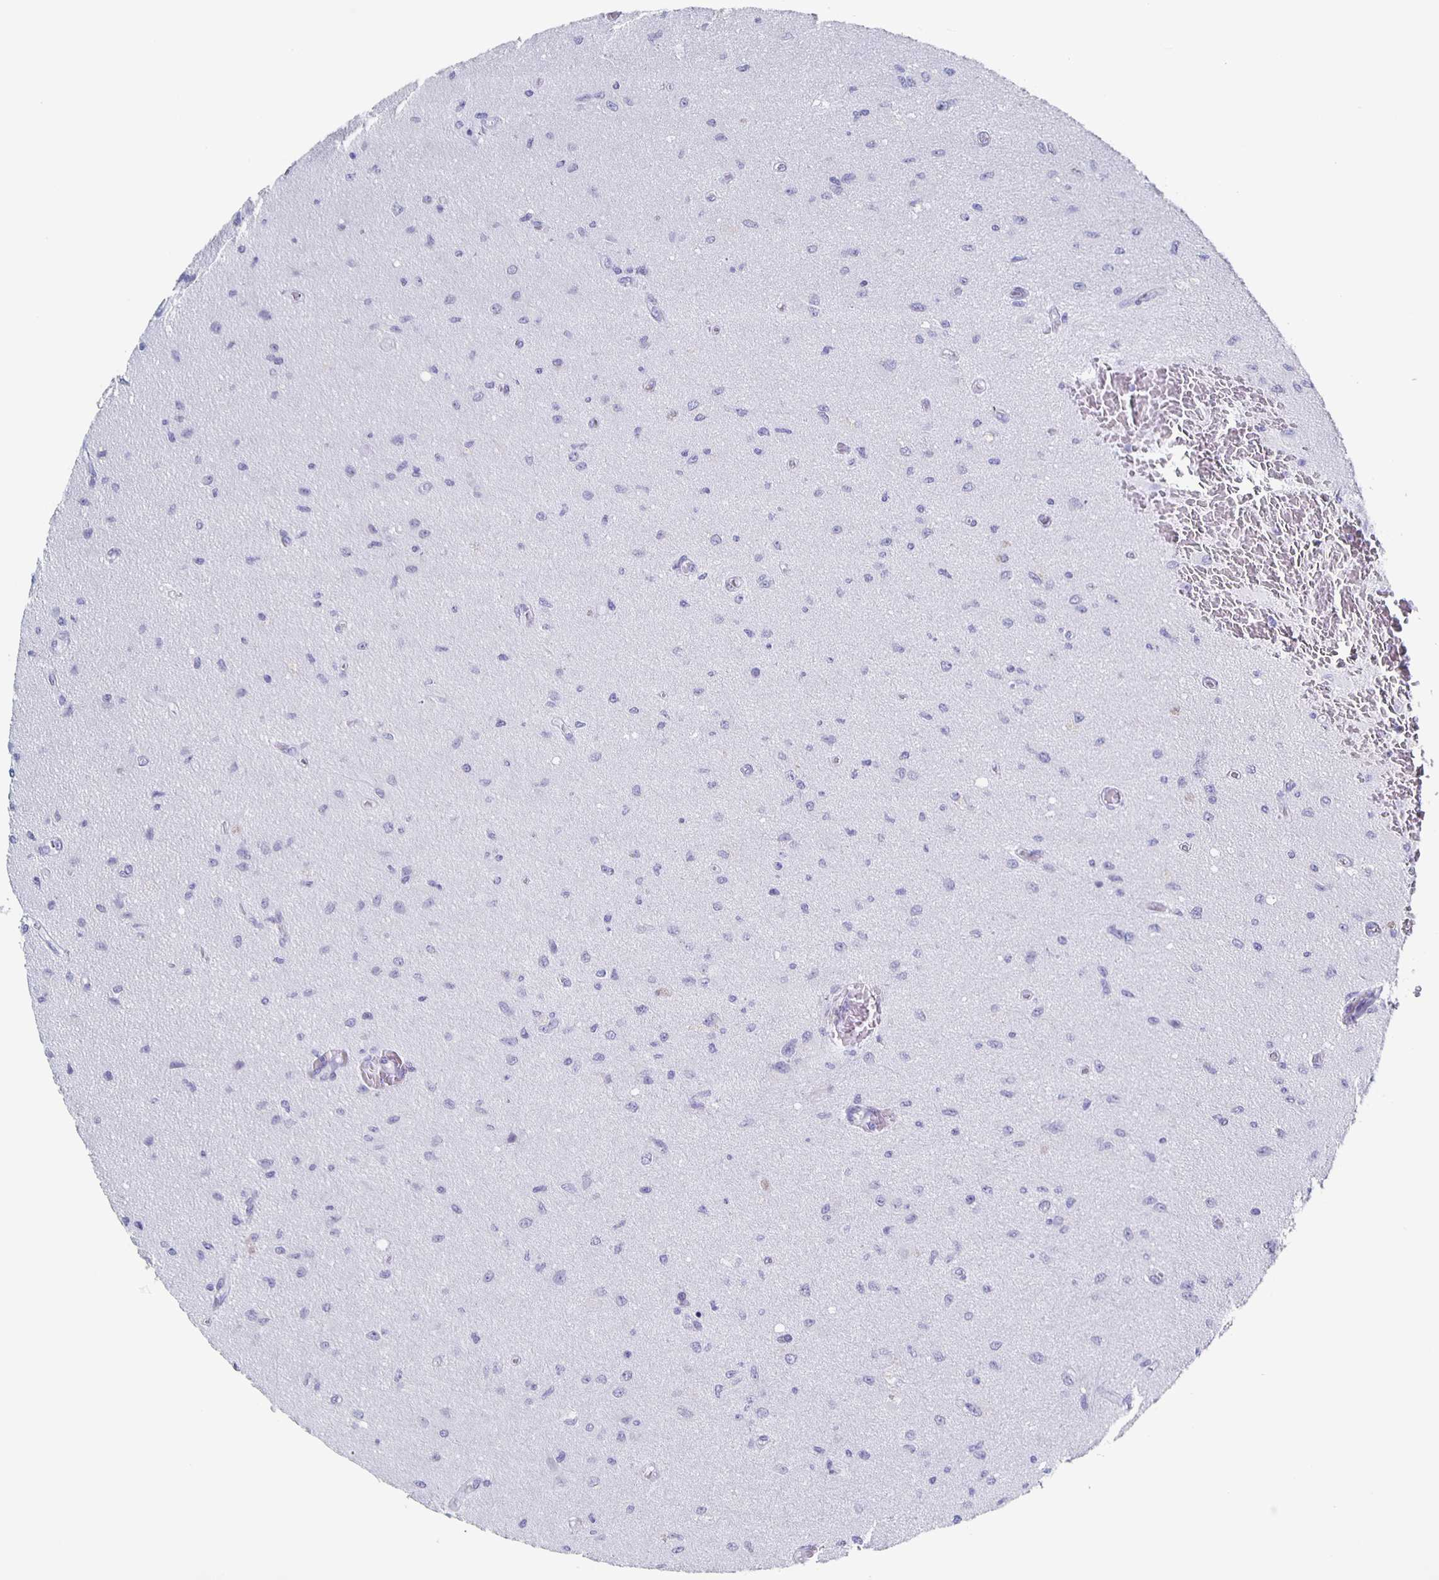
{"staining": {"intensity": "negative", "quantity": "none", "location": "none"}, "tissue": "glioma", "cell_type": "Tumor cells", "image_type": "cancer", "snomed": [{"axis": "morphology", "description": "Glioma, malignant, High grade"}, {"axis": "topography", "description": "Brain"}], "caption": "Immunohistochemistry (IHC) histopathology image of neoplastic tissue: high-grade glioma (malignant) stained with DAB (3,3'-diaminobenzidine) reveals no significant protein expression in tumor cells.", "gene": "CCDC17", "patient": {"sex": "male", "age": 67}}